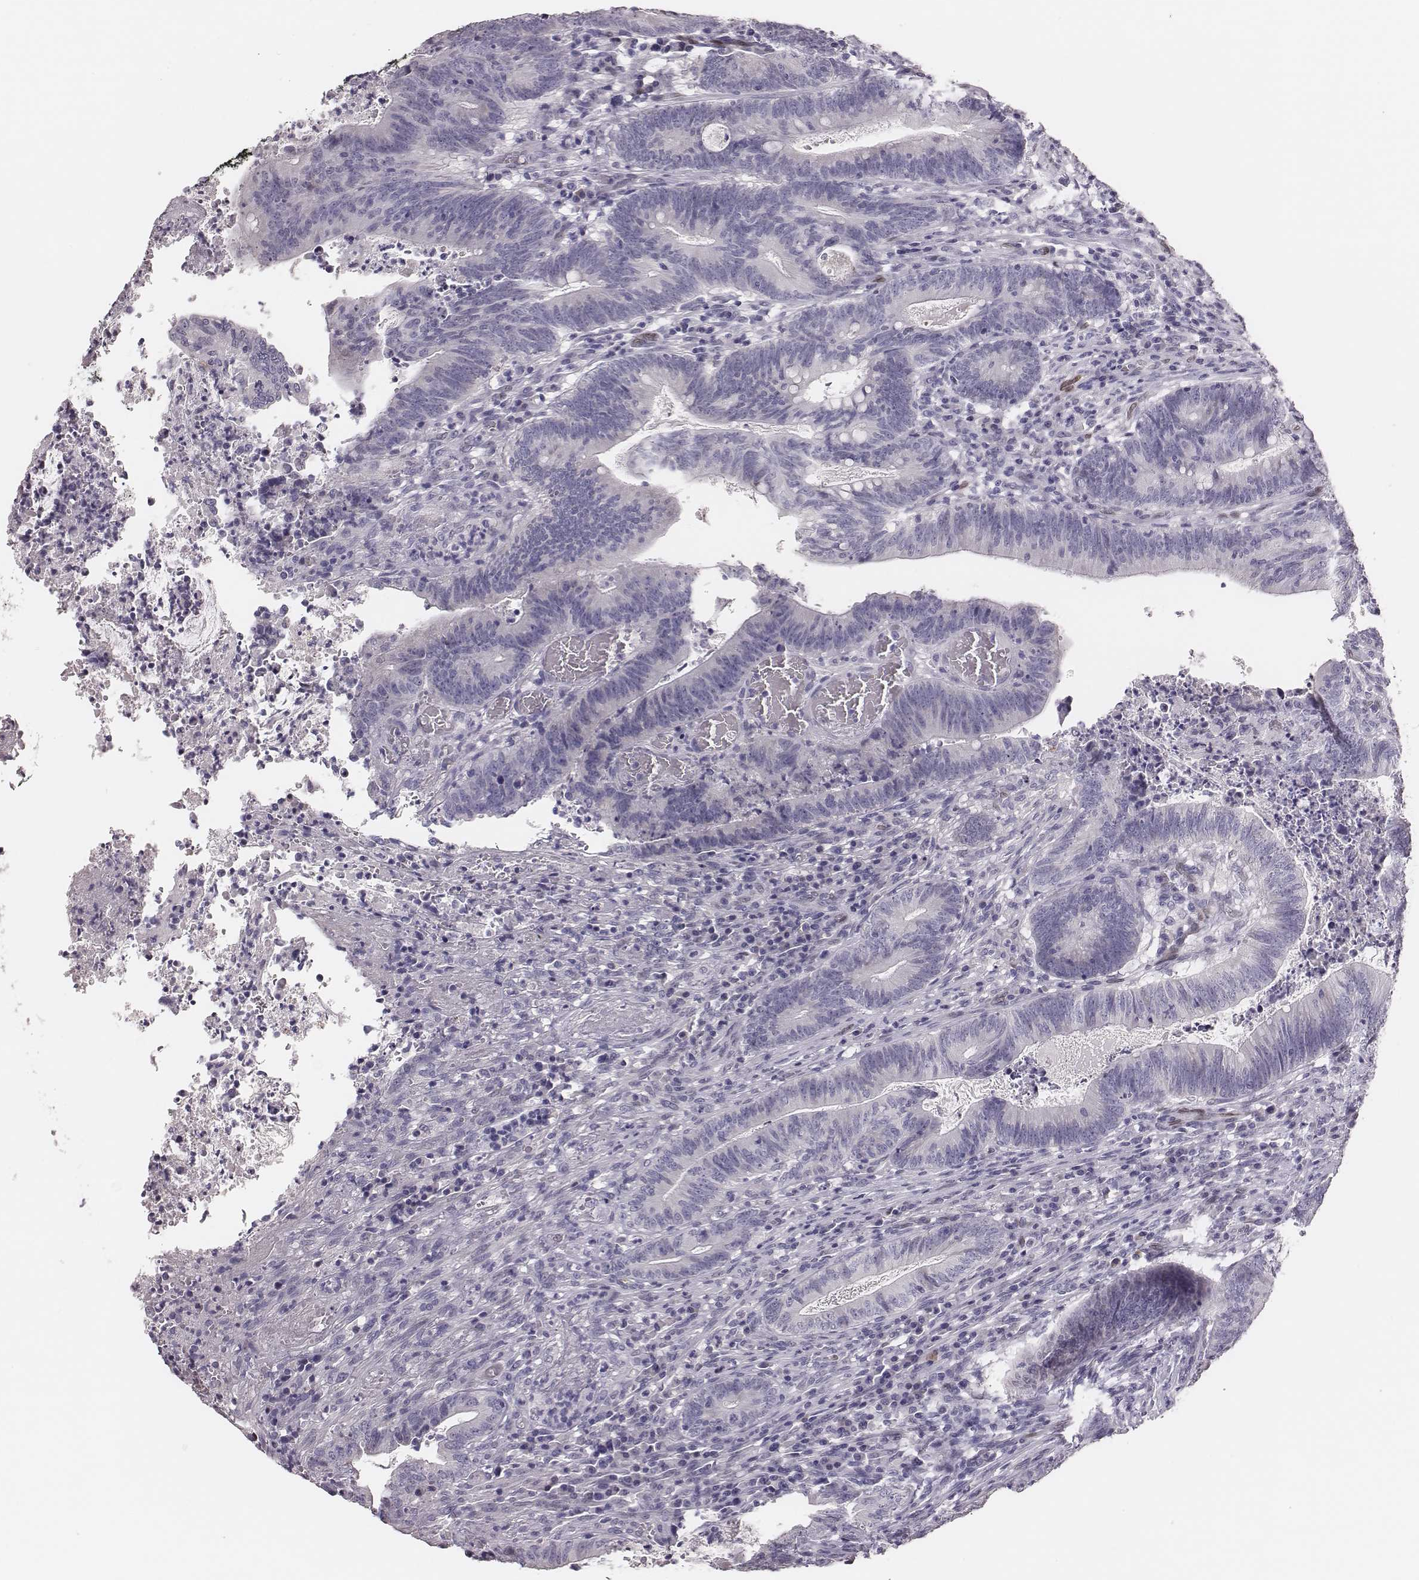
{"staining": {"intensity": "negative", "quantity": "none", "location": "none"}, "tissue": "colorectal cancer", "cell_type": "Tumor cells", "image_type": "cancer", "snomed": [{"axis": "morphology", "description": "Adenocarcinoma, NOS"}, {"axis": "topography", "description": "Colon"}], "caption": "This histopathology image is of adenocarcinoma (colorectal) stained with immunohistochemistry (IHC) to label a protein in brown with the nuclei are counter-stained blue. There is no staining in tumor cells. (Stains: DAB (3,3'-diaminobenzidine) IHC with hematoxylin counter stain, Microscopy: brightfield microscopy at high magnification).", "gene": "ADGRF4", "patient": {"sex": "female", "age": 70}}